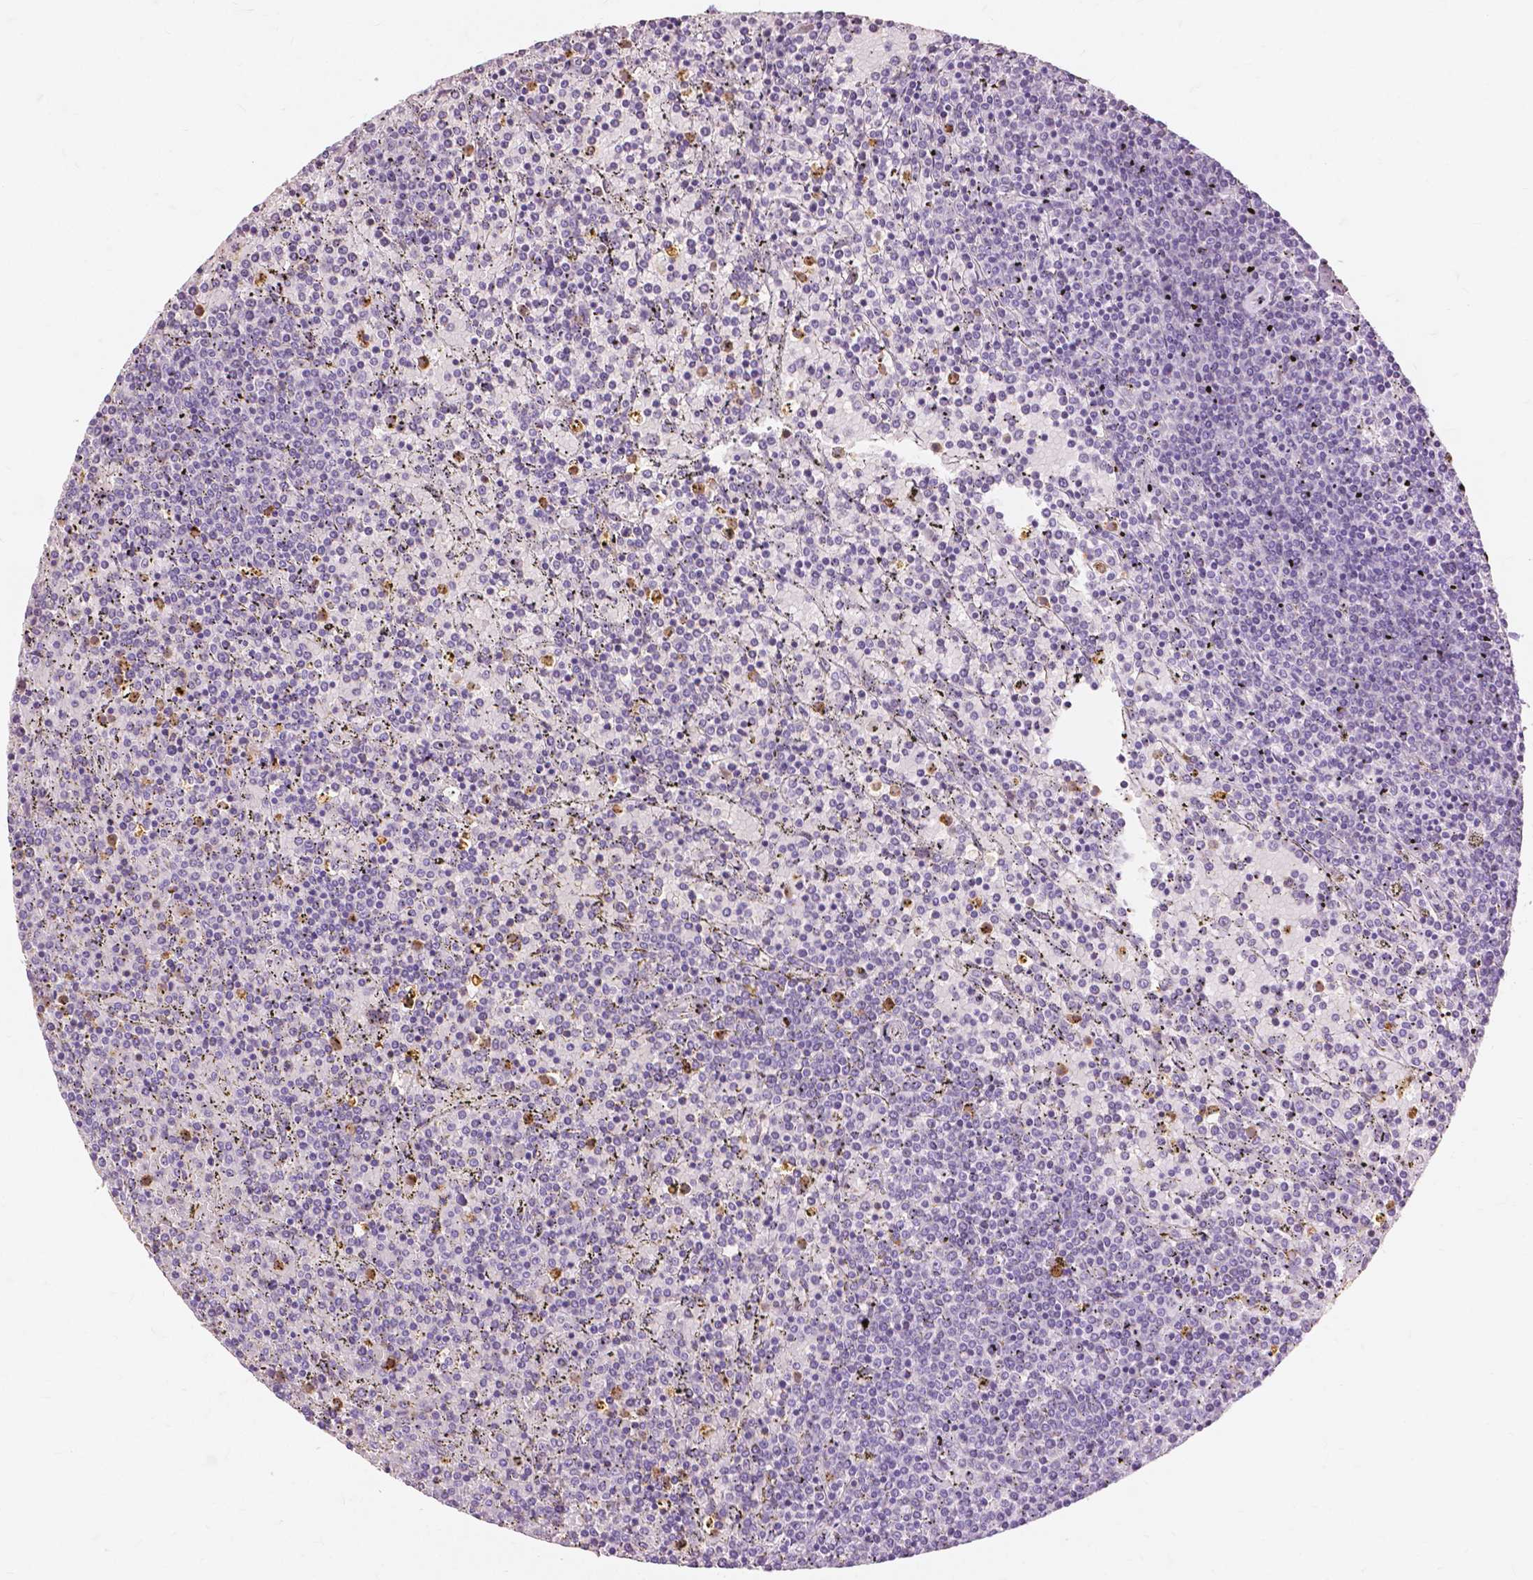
{"staining": {"intensity": "negative", "quantity": "none", "location": "none"}, "tissue": "lymphoma", "cell_type": "Tumor cells", "image_type": "cancer", "snomed": [{"axis": "morphology", "description": "Malignant lymphoma, non-Hodgkin's type, Low grade"}, {"axis": "topography", "description": "Spleen"}], "caption": "Malignant lymphoma, non-Hodgkin's type (low-grade) stained for a protein using immunohistochemistry displays no positivity tumor cells.", "gene": "CXCR2", "patient": {"sex": "female", "age": 77}}